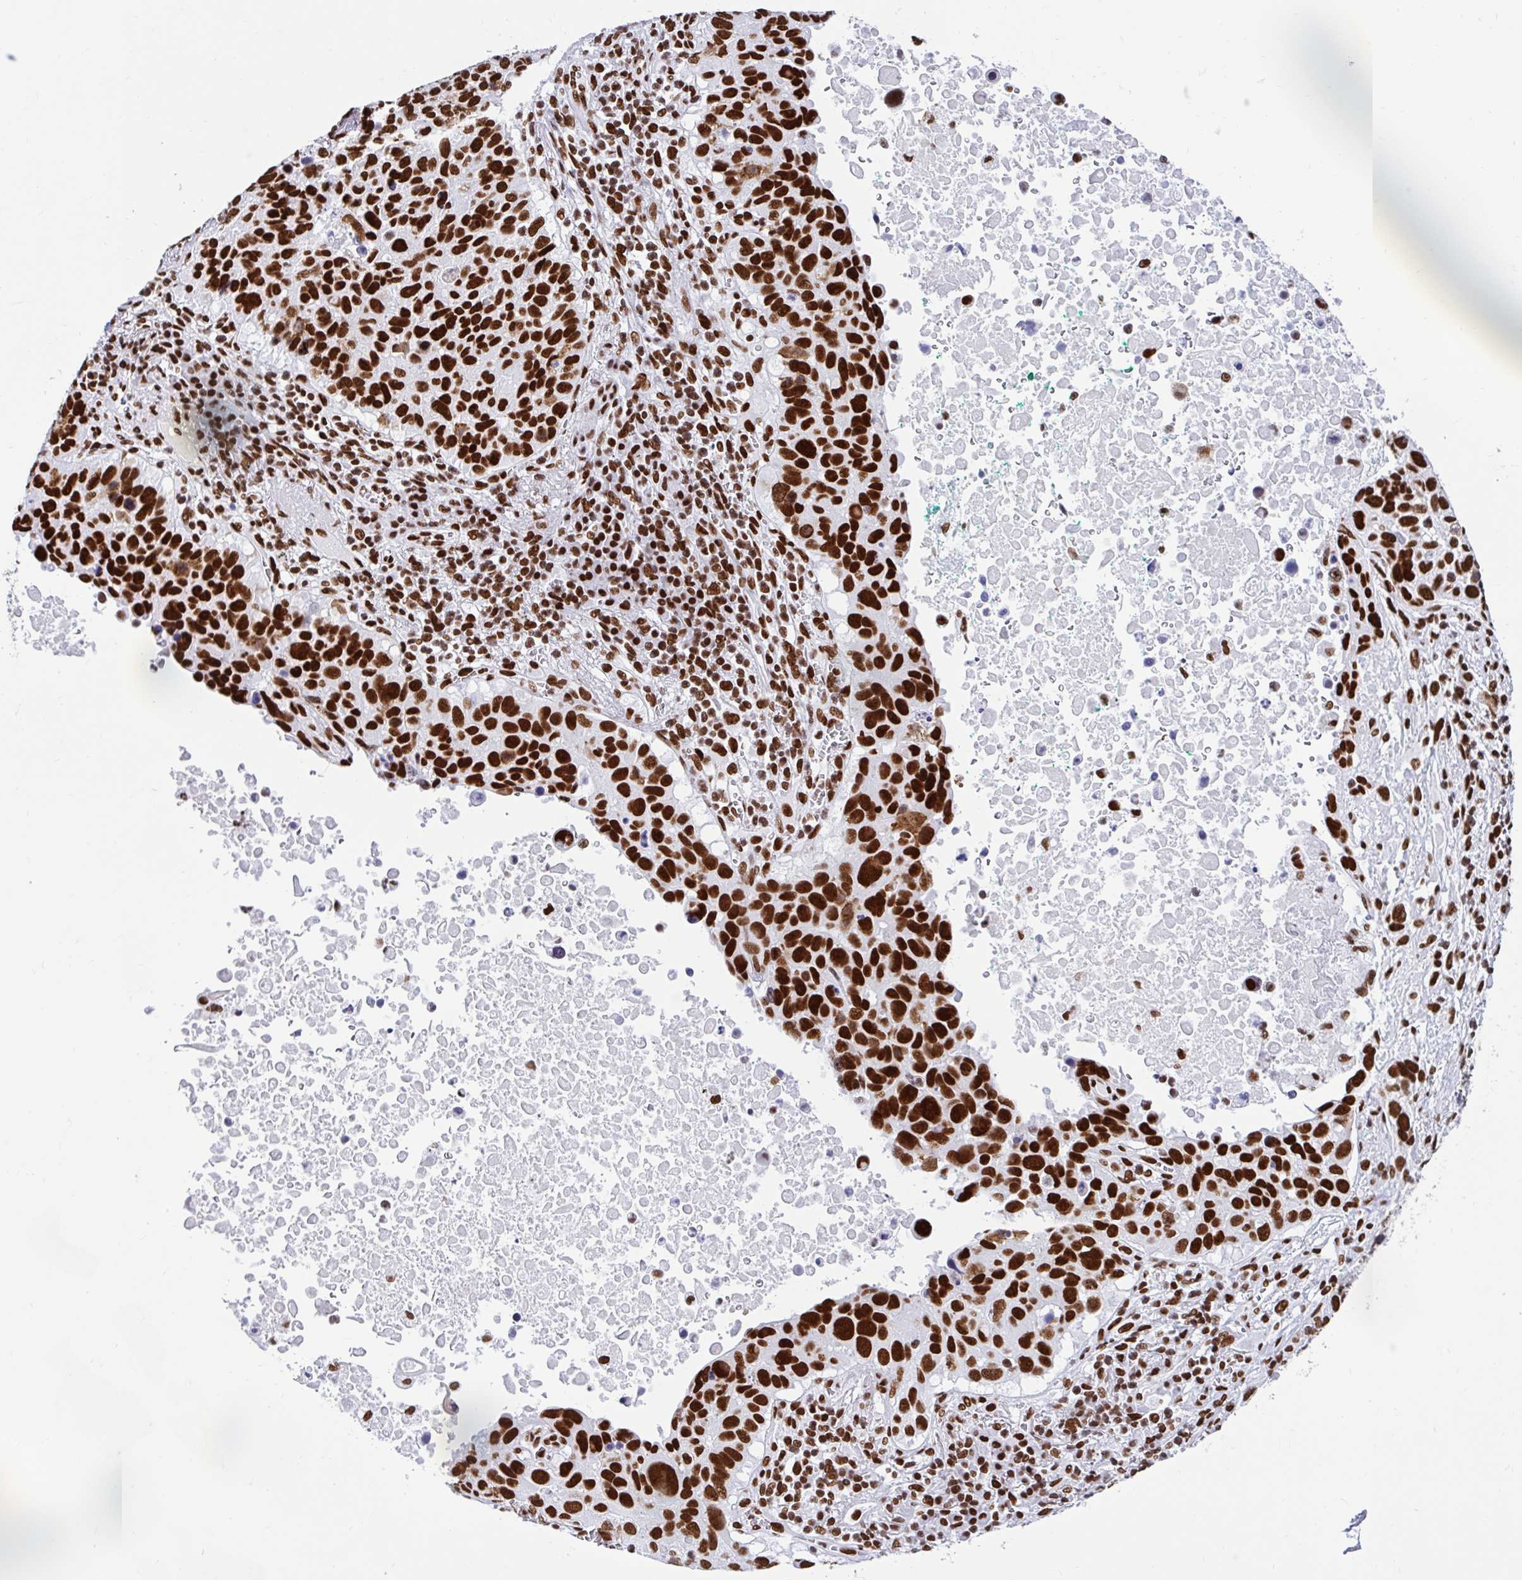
{"staining": {"intensity": "strong", "quantity": ">75%", "location": "nuclear"}, "tissue": "lung cancer", "cell_type": "Tumor cells", "image_type": "cancer", "snomed": [{"axis": "morphology", "description": "Squamous cell carcinoma, NOS"}, {"axis": "topography", "description": "Lung"}], "caption": "Tumor cells show high levels of strong nuclear staining in approximately >75% of cells in human lung cancer (squamous cell carcinoma).", "gene": "KHDRBS1", "patient": {"sex": "male", "age": 66}}